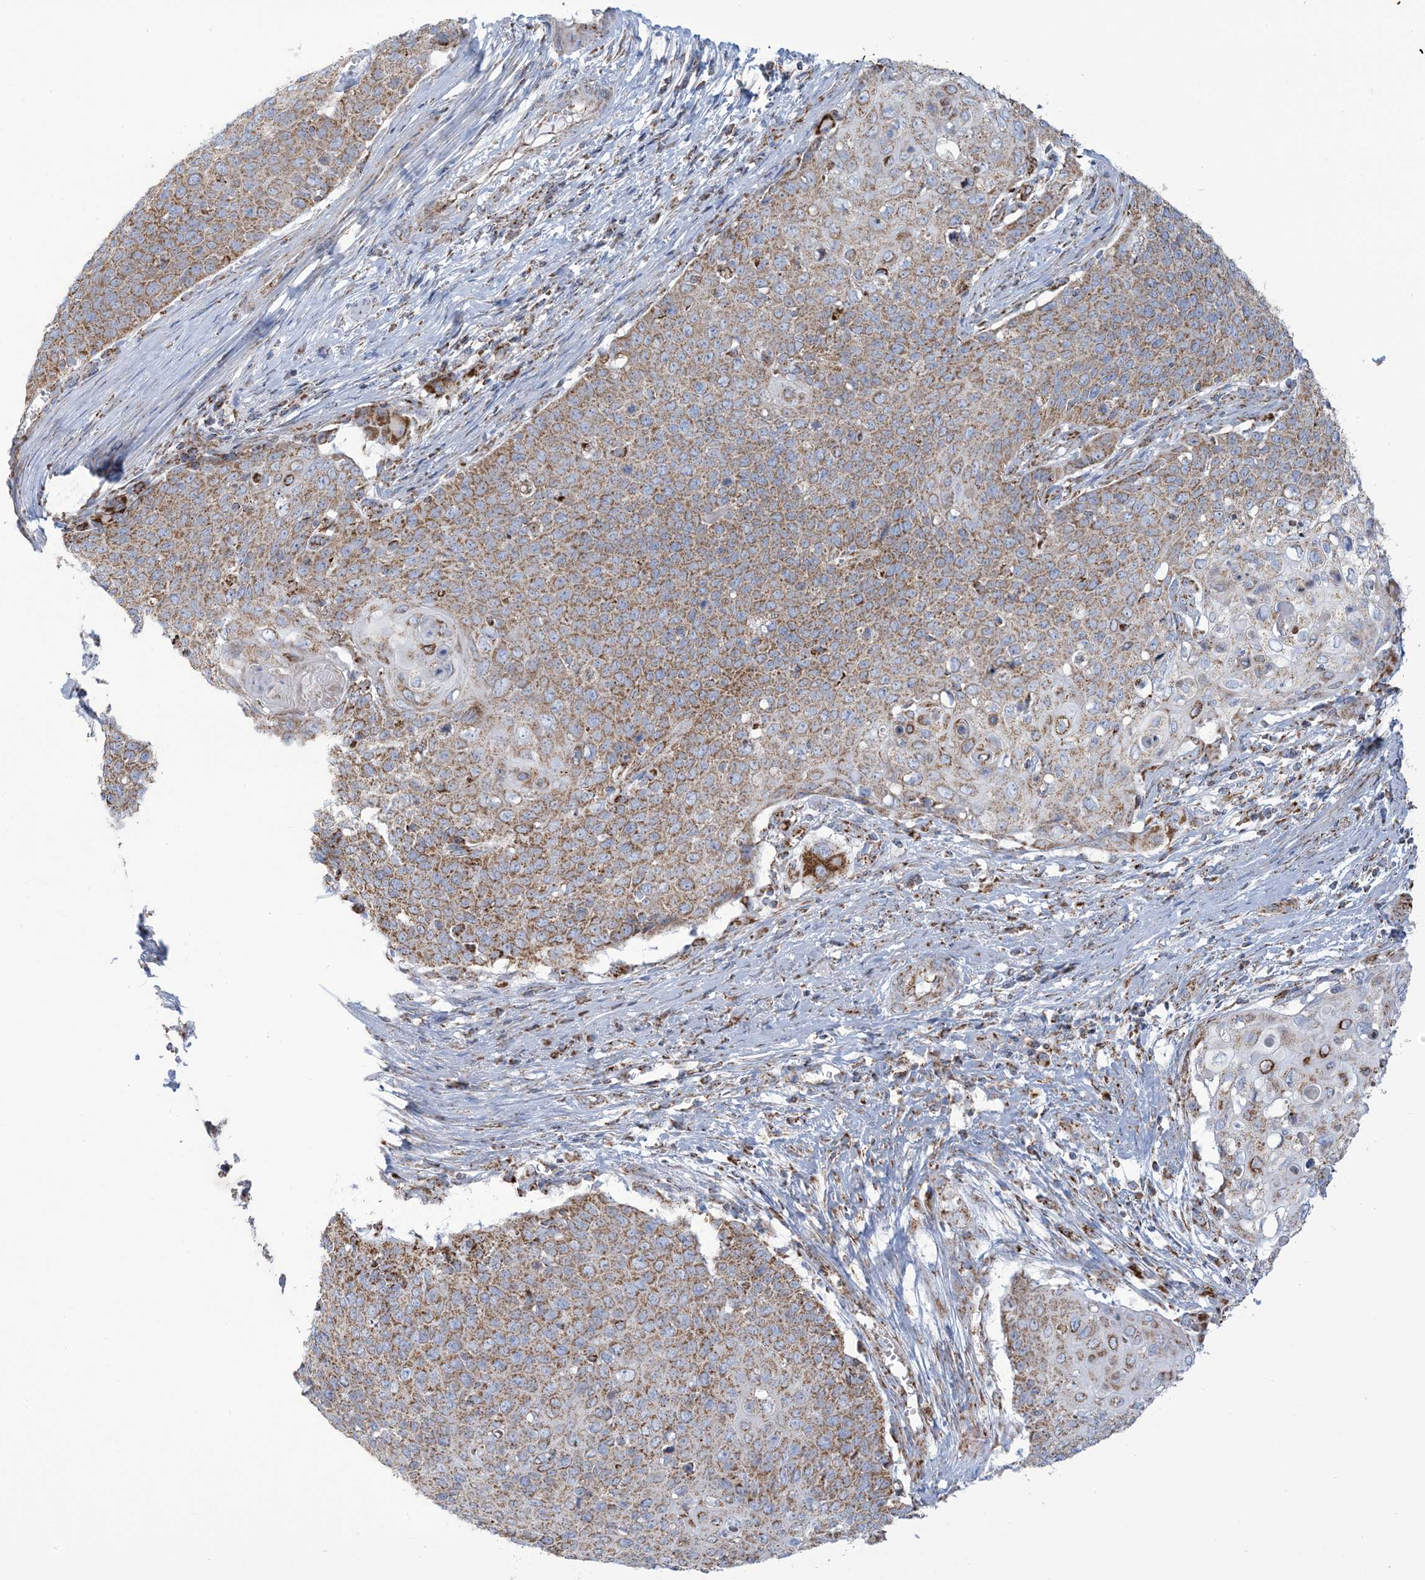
{"staining": {"intensity": "moderate", "quantity": ">75%", "location": "cytoplasmic/membranous"}, "tissue": "cervical cancer", "cell_type": "Tumor cells", "image_type": "cancer", "snomed": [{"axis": "morphology", "description": "Squamous cell carcinoma, NOS"}, {"axis": "topography", "description": "Cervix"}], "caption": "A photomicrograph of squamous cell carcinoma (cervical) stained for a protein shows moderate cytoplasmic/membranous brown staining in tumor cells.", "gene": "SAMM50", "patient": {"sex": "female", "age": 39}}